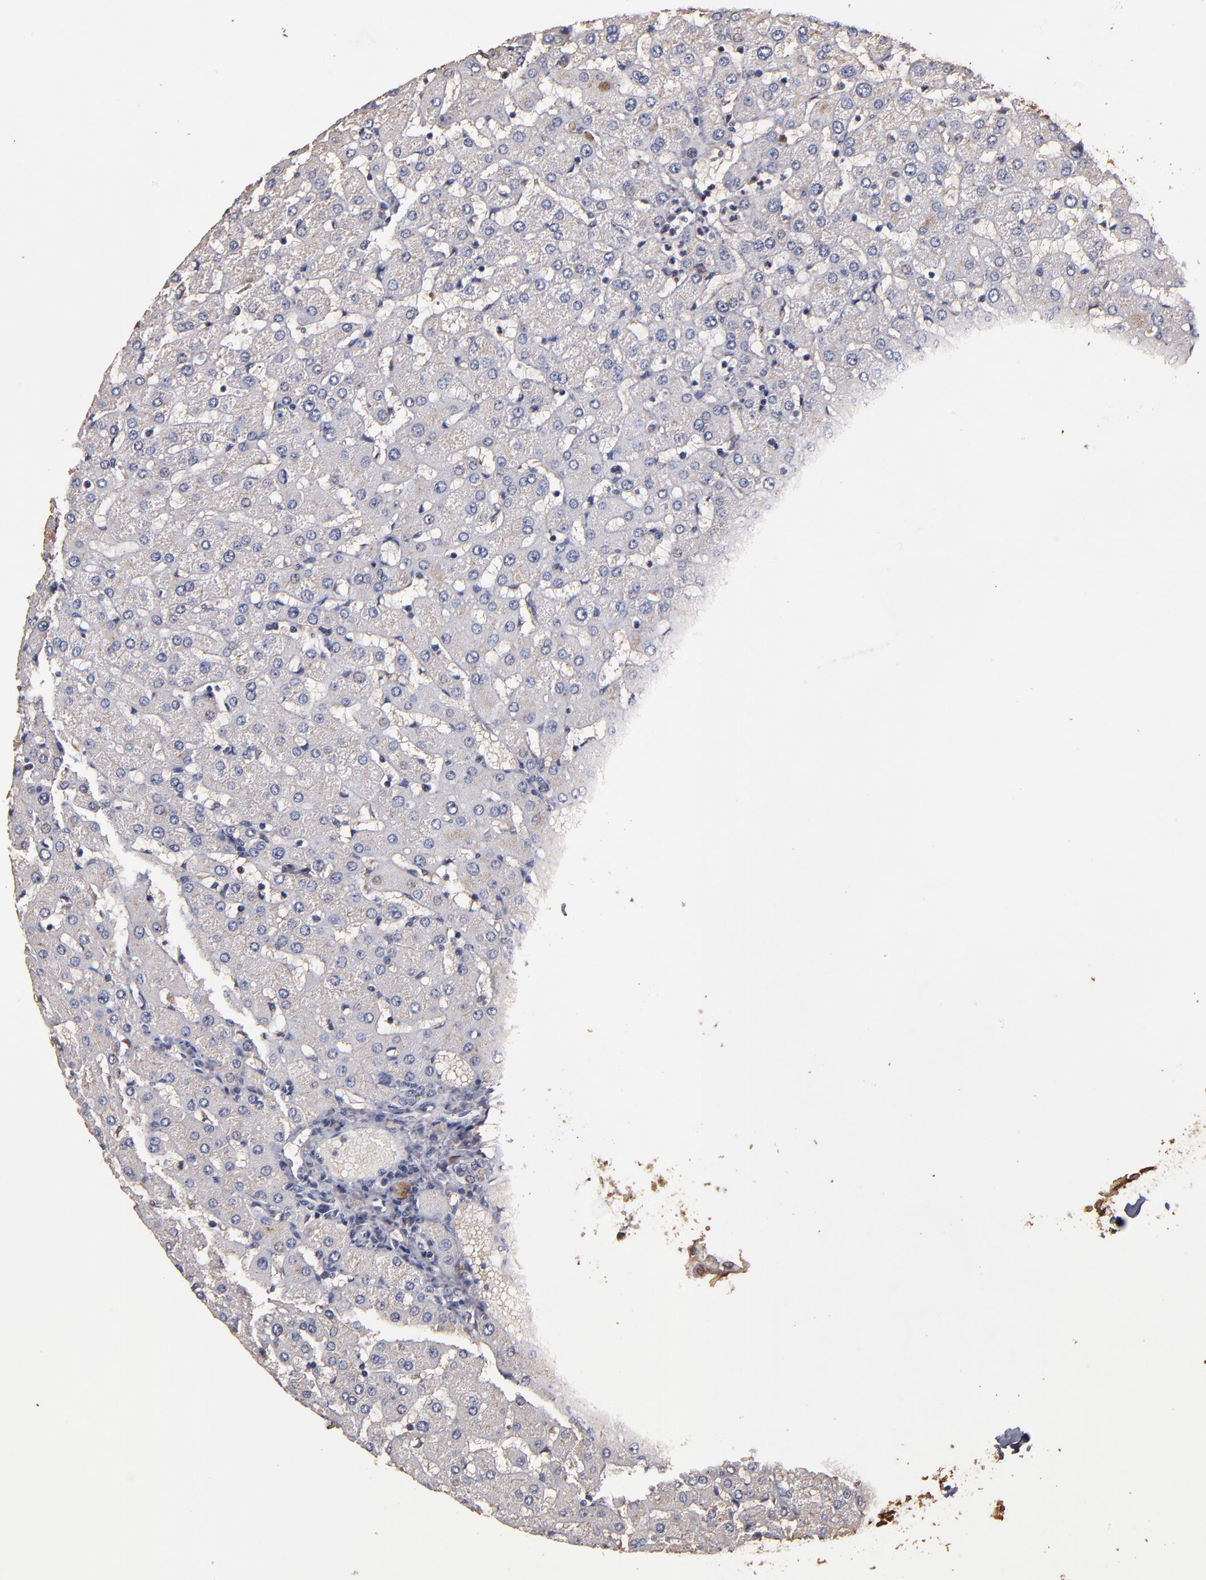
{"staining": {"intensity": "weak", "quantity": ">75%", "location": "cytoplasmic/membranous"}, "tissue": "liver", "cell_type": "Cholangiocytes", "image_type": "normal", "snomed": [{"axis": "morphology", "description": "Normal tissue, NOS"}, {"axis": "topography", "description": "Liver"}], "caption": "Liver stained for a protein reveals weak cytoplasmic/membranous positivity in cholangiocytes.", "gene": "EAPP", "patient": {"sex": "female", "age": 27}}